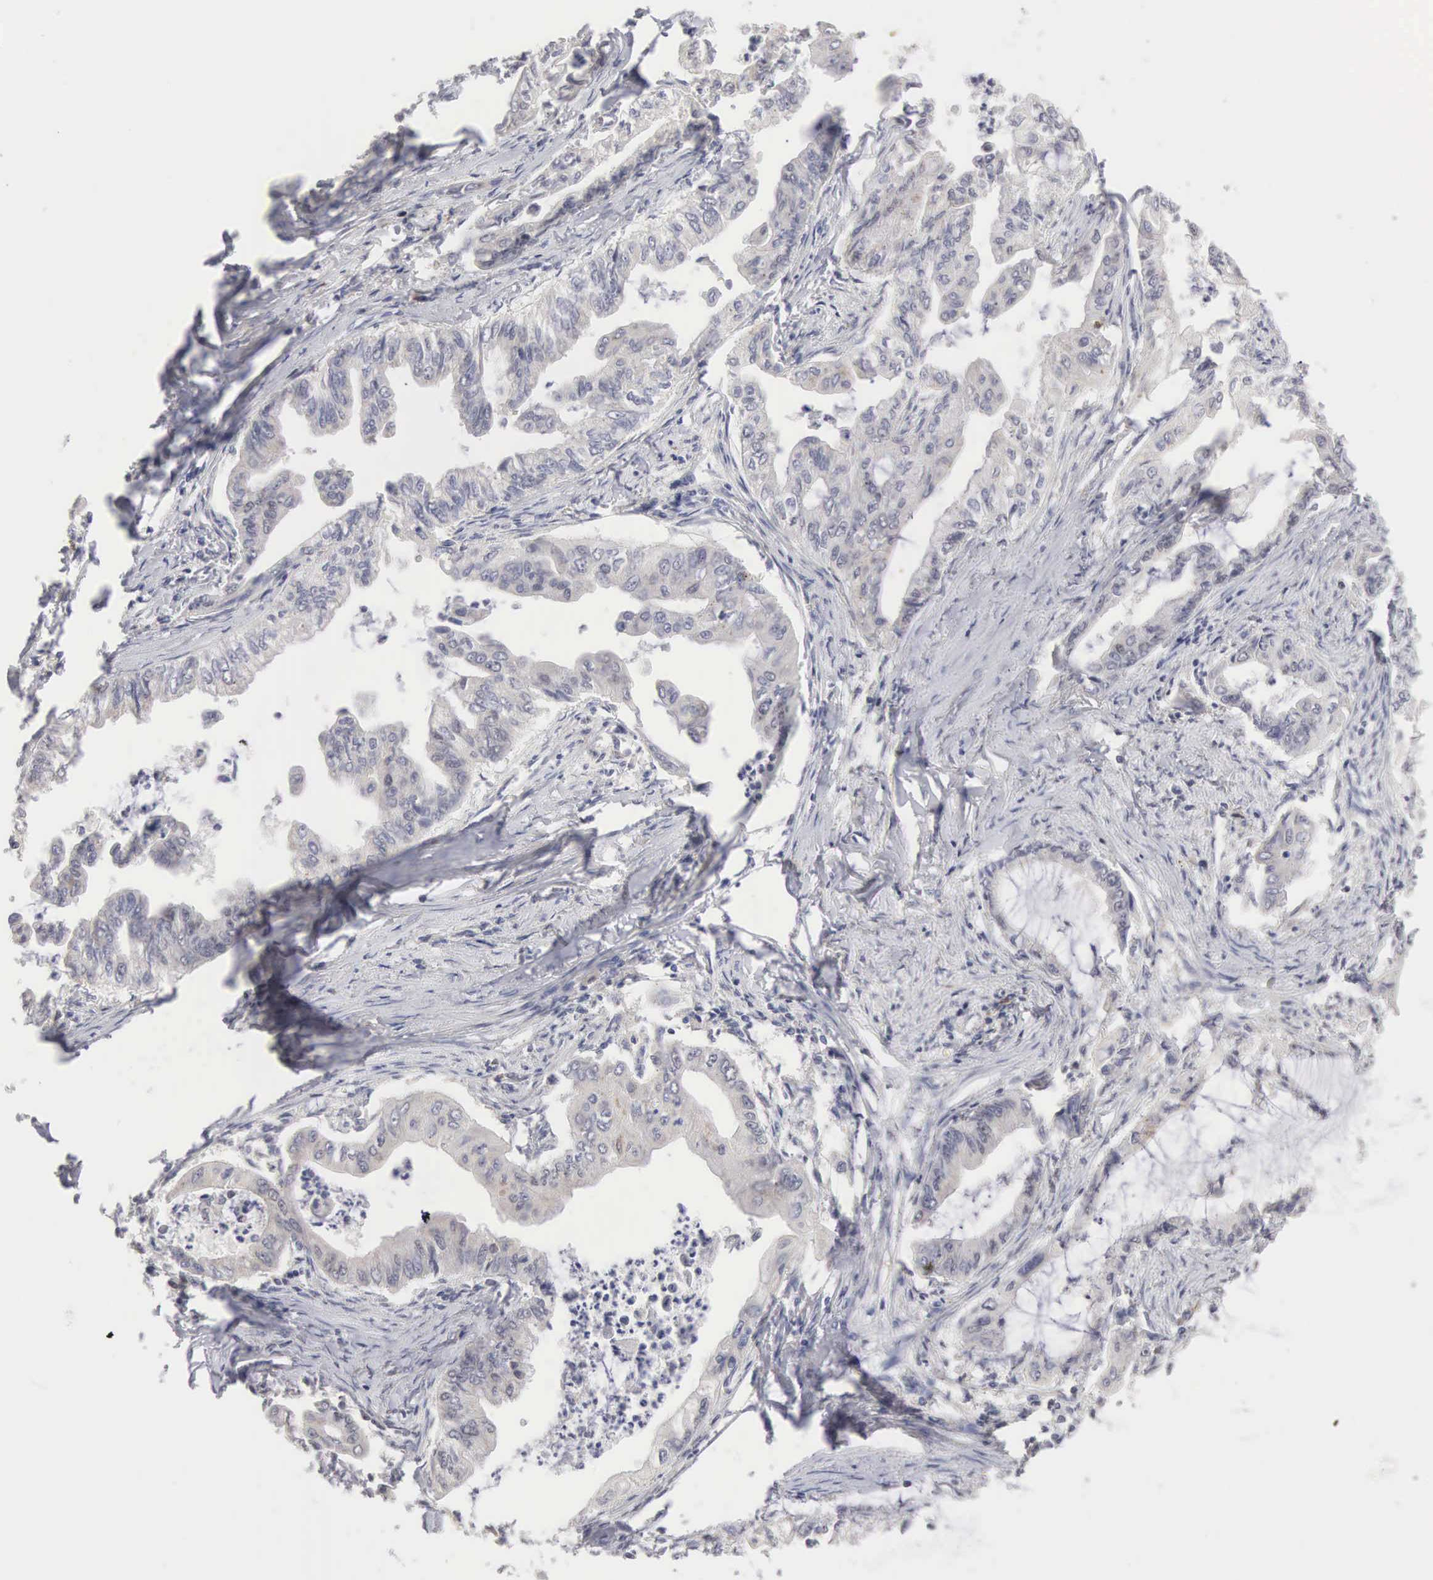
{"staining": {"intensity": "weak", "quantity": "25%-75%", "location": "cytoplasmic/membranous"}, "tissue": "stomach cancer", "cell_type": "Tumor cells", "image_type": "cancer", "snomed": [{"axis": "morphology", "description": "Adenocarcinoma, NOS"}, {"axis": "topography", "description": "Stomach, upper"}], "caption": "The micrograph shows a brown stain indicating the presence of a protein in the cytoplasmic/membranous of tumor cells in stomach cancer (adenocarcinoma).", "gene": "HMOX1", "patient": {"sex": "male", "age": 80}}